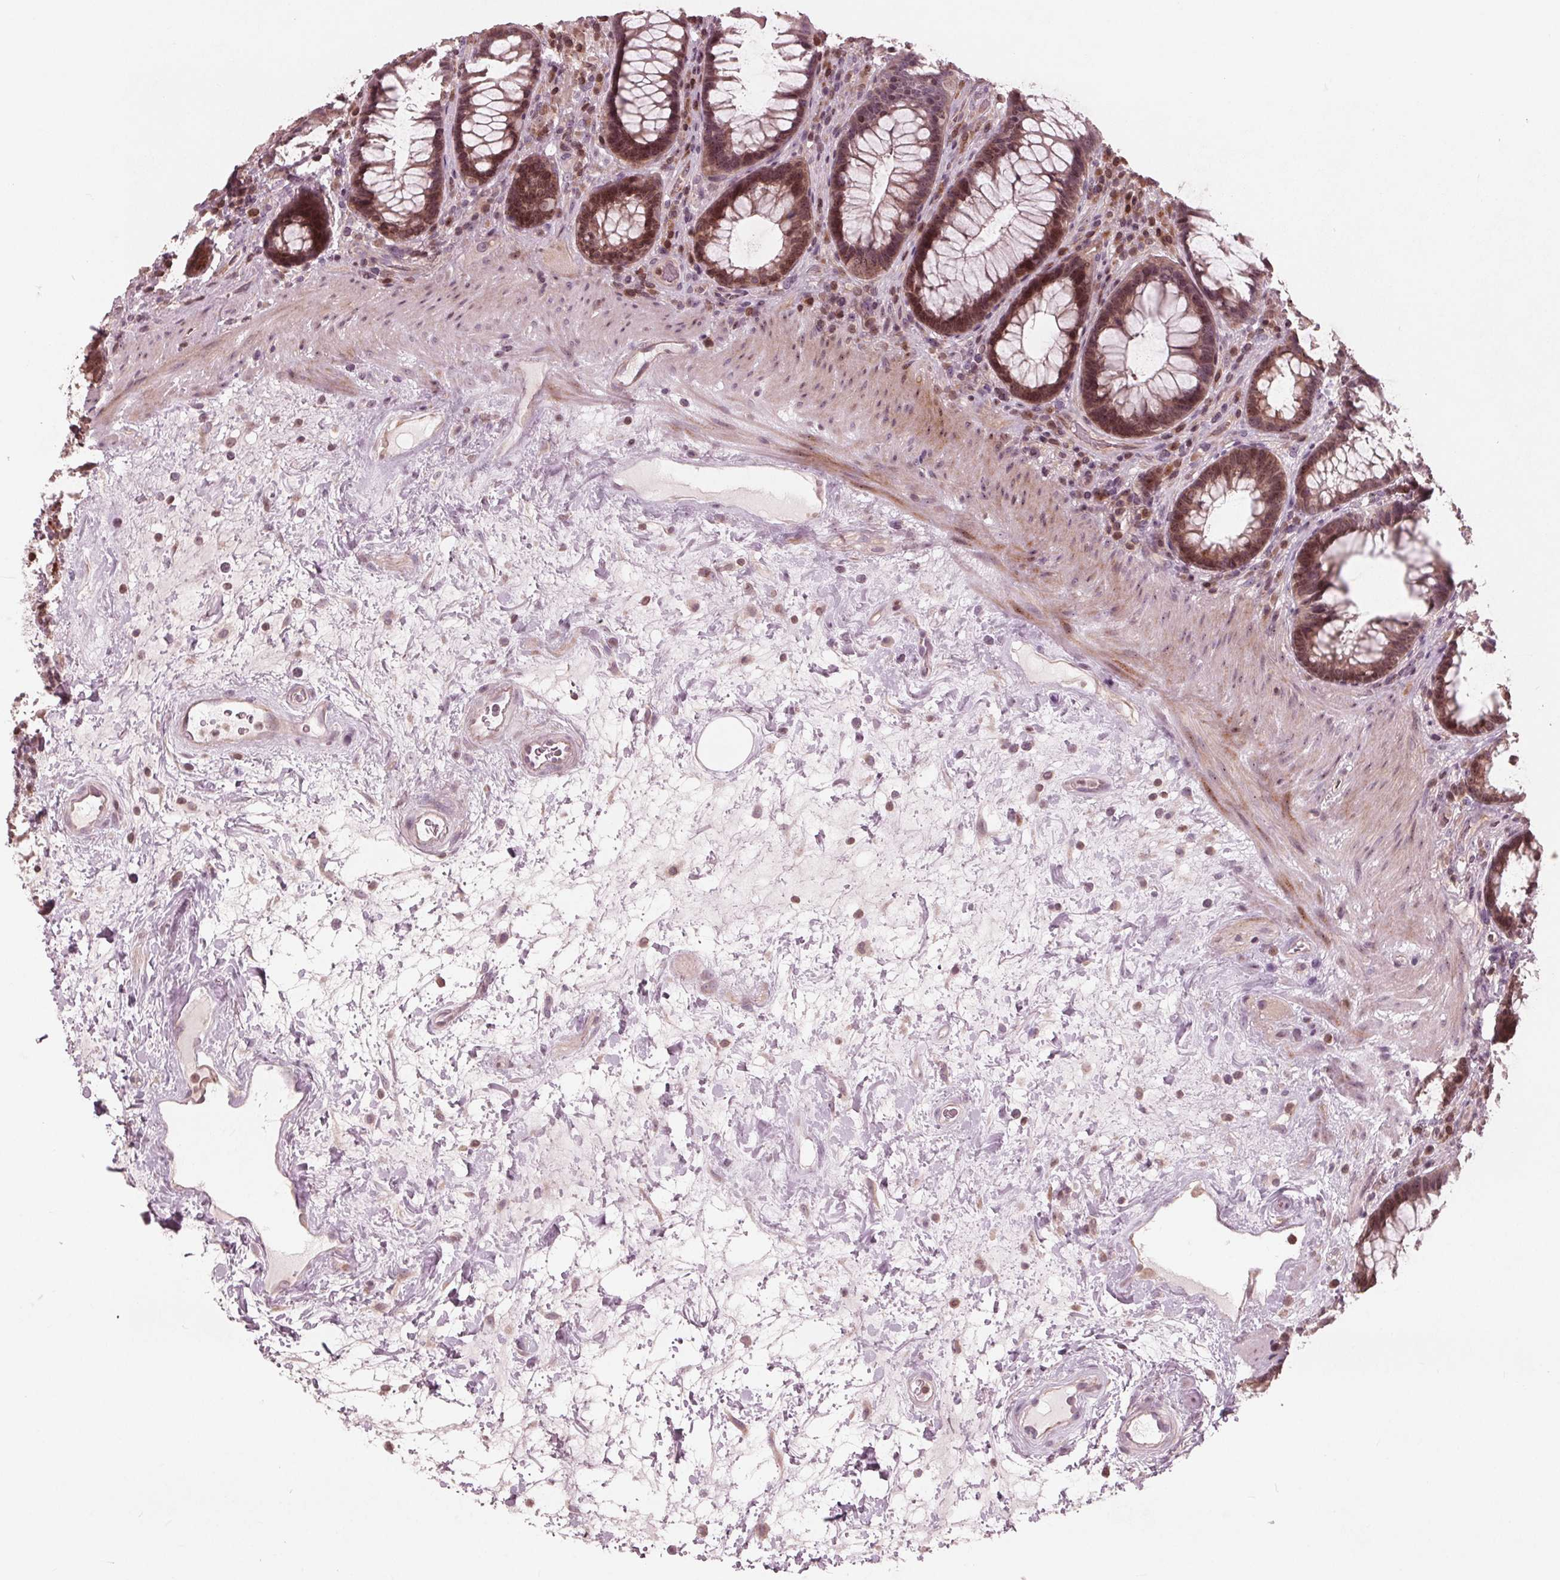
{"staining": {"intensity": "moderate", "quantity": "25%-75%", "location": "nuclear"}, "tissue": "rectum", "cell_type": "Glandular cells", "image_type": "normal", "snomed": [{"axis": "morphology", "description": "Normal tissue, NOS"}, {"axis": "topography", "description": "Rectum"}], "caption": "Normal rectum was stained to show a protein in brown. There is medium levels of moderate nuclear expression in approximately 25%-75% of glandular cells.", "gene": "NUP210", "patient": {"sex": "male", "age": 72}}